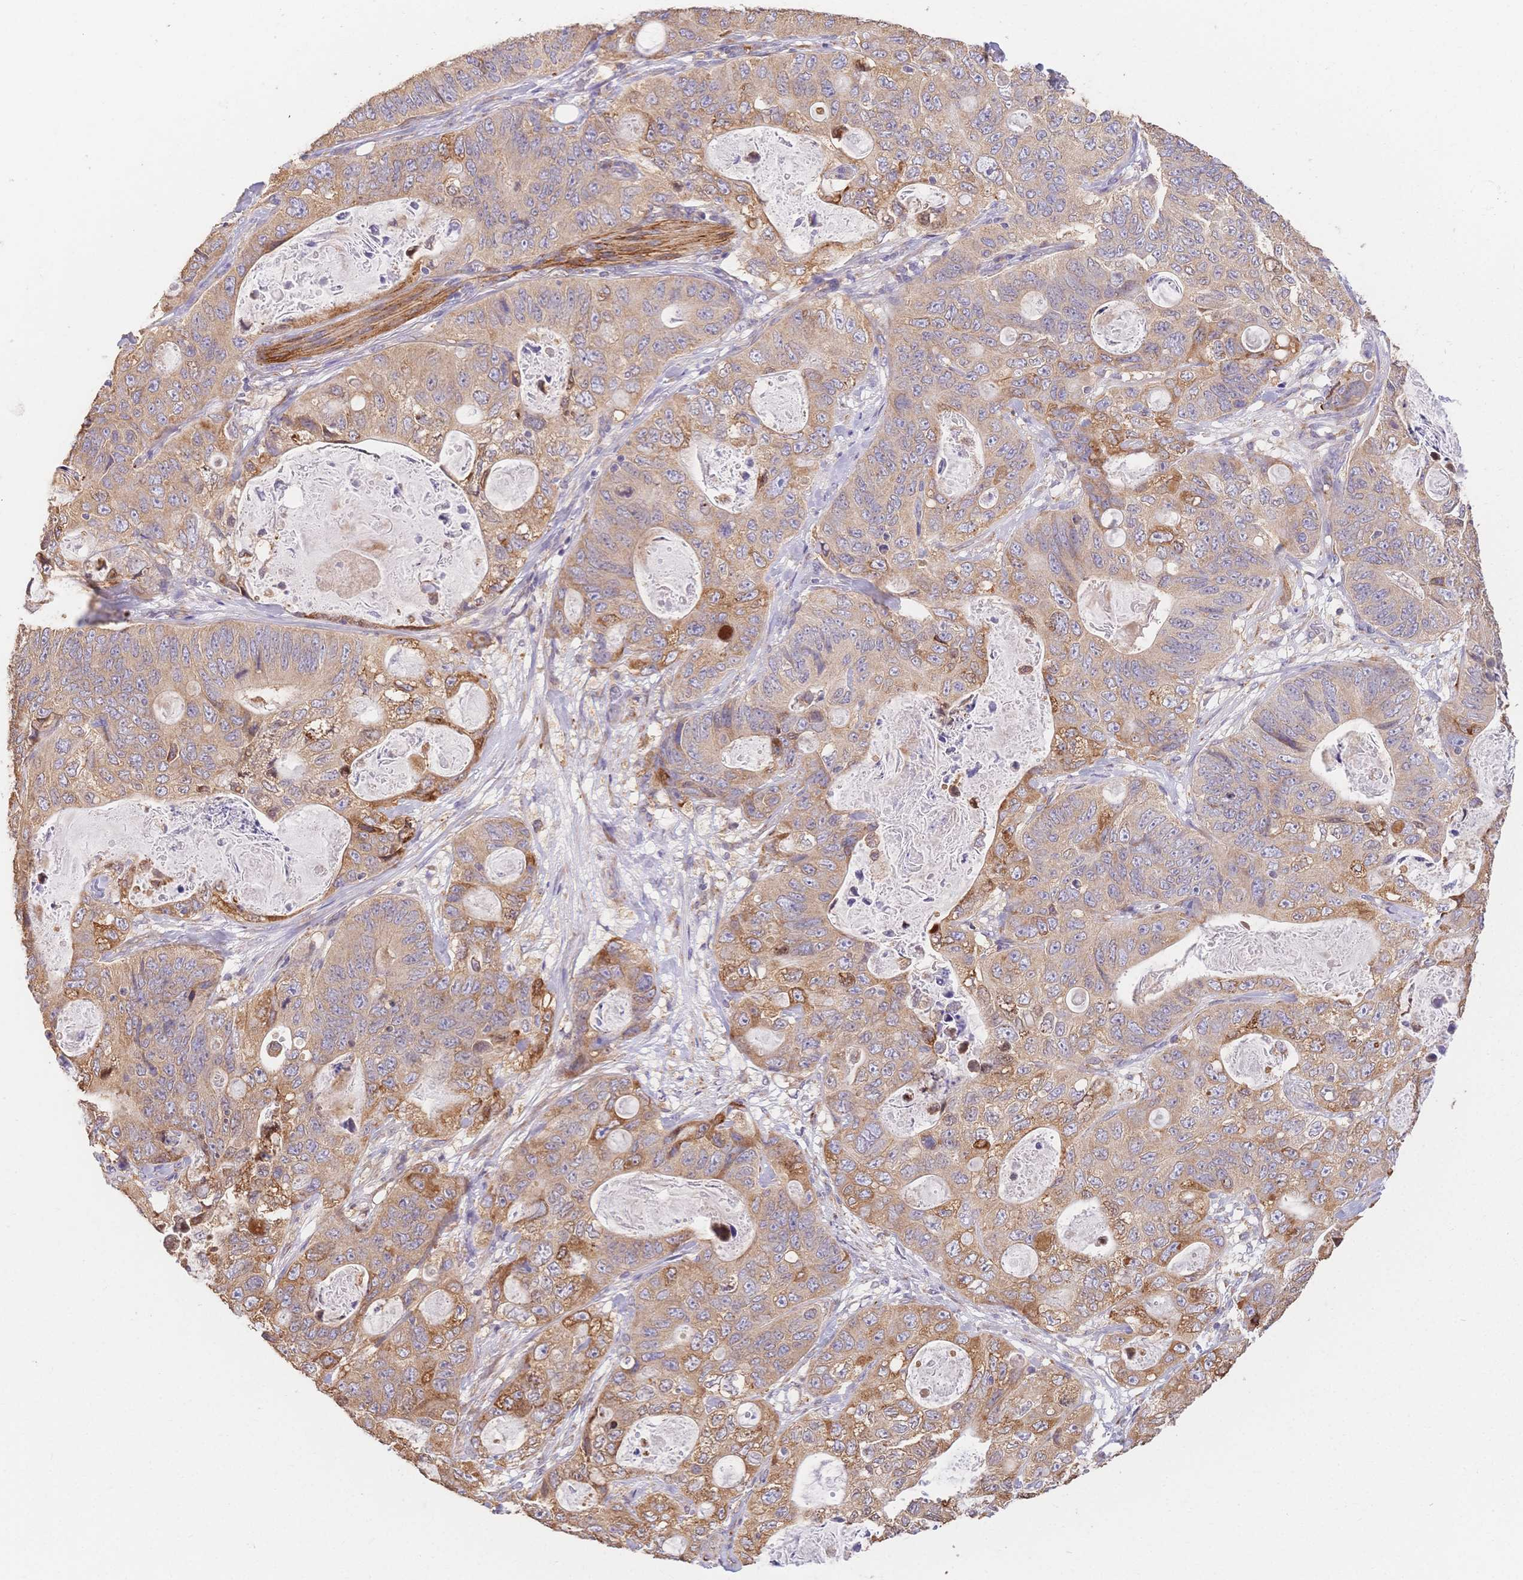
{"staining": {"intensity": "moderate", "quantity": "25%-75%", "location": "cytoplasmic/membranous"}, "tissue": "stomach cancer", "cell_type": "Tumor cells", "image_type": "cancer", "snomed": [{"axis": "morphology", "description": "Normal tissue, NOS"}, {"axis": "morphology", "description": "Adenocarcinoma, NOS"}, {"axis": "topography", "description": "Stomach"}], "caption": "Immunohistochemistry (IHC) photomicrograph of human stomach cancer stained for a protein (brown), which displays medium levels of moderate cytoplasmic/membranous expression in approximately 25%-75% of tumor cells.", "gene": "HS3ST5", "patient": {"sex": "female", "age": 89}}